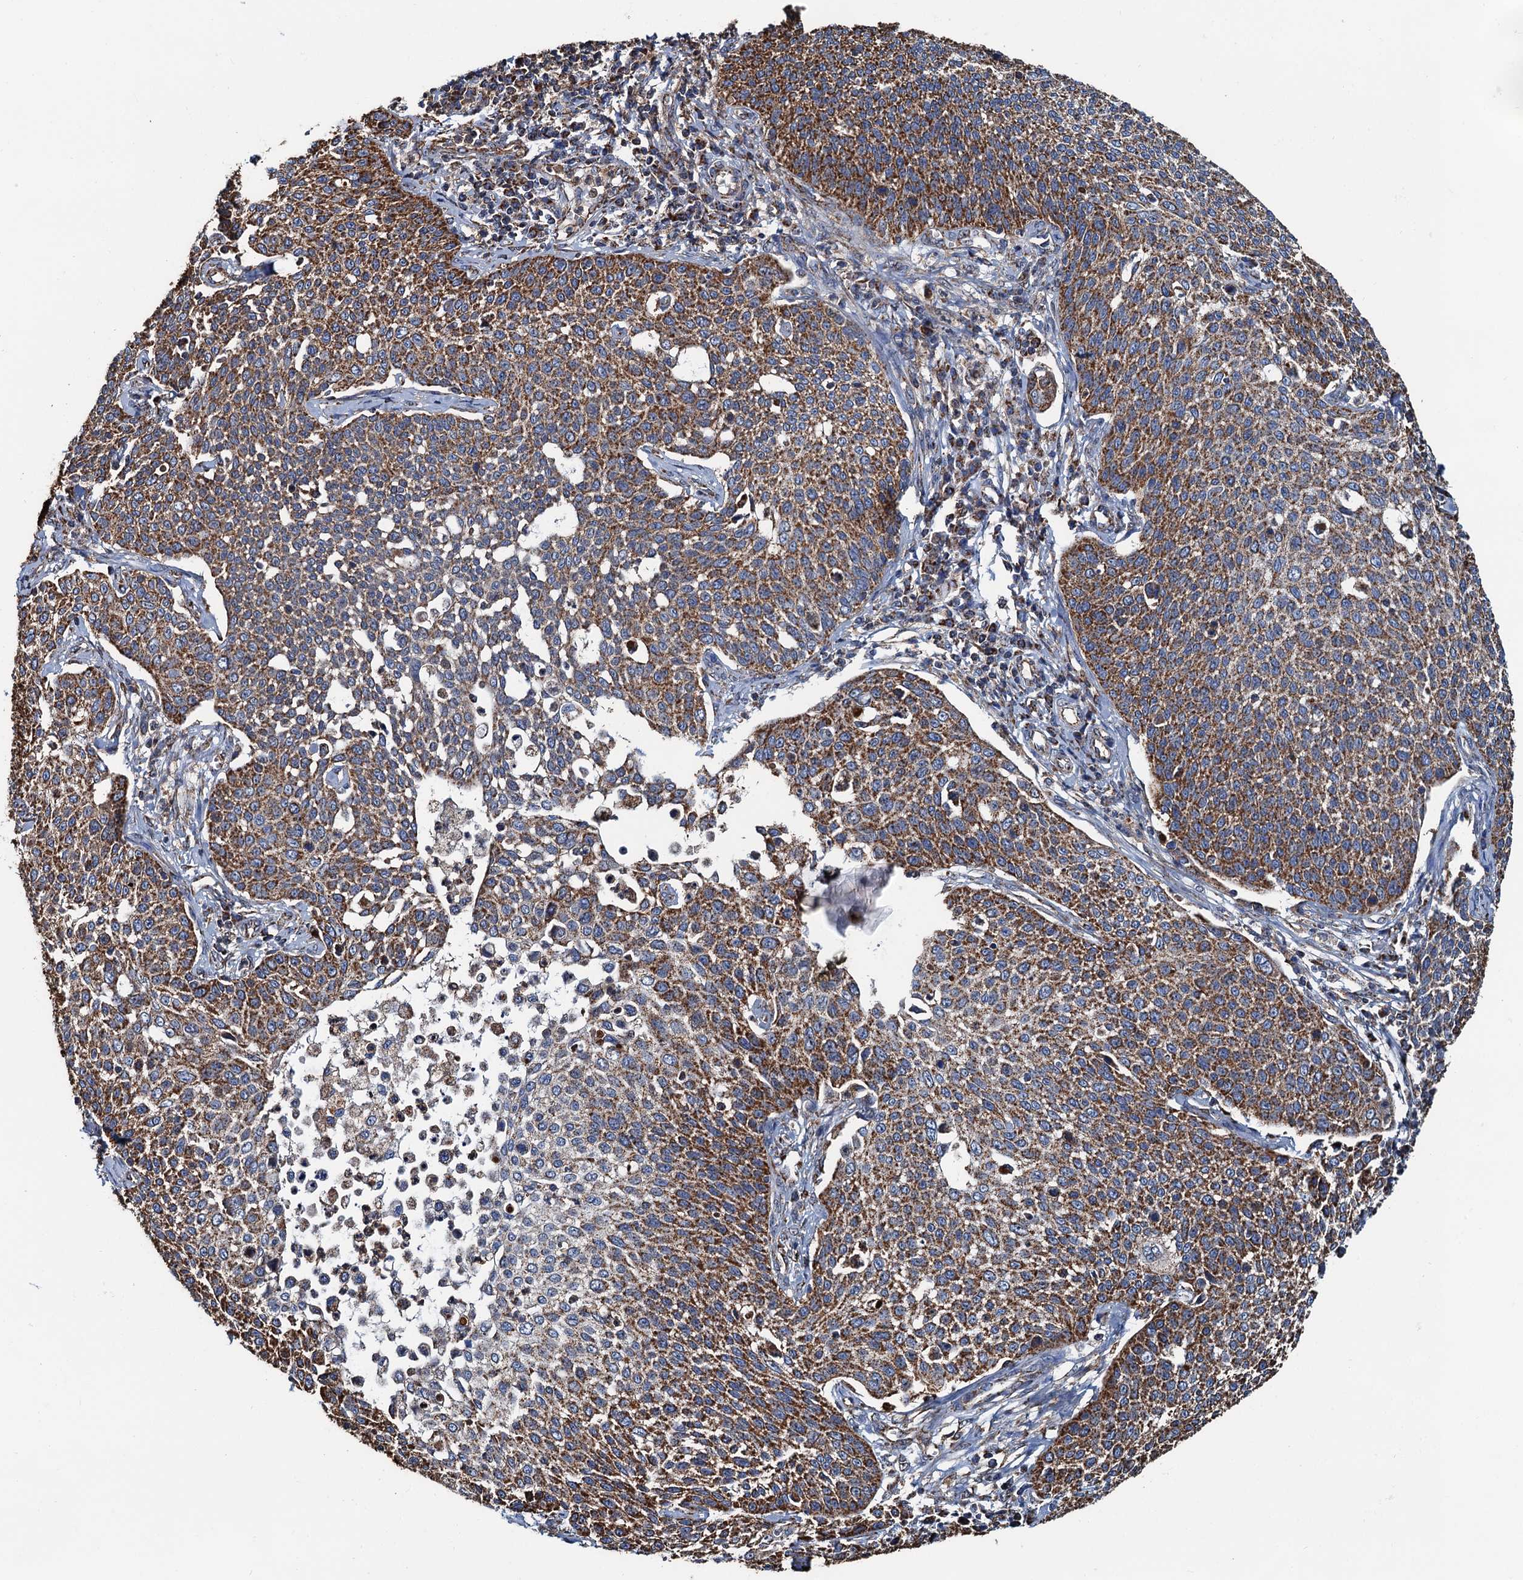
{"staining": {"intensity": "strong", "quantity": ">75%", "location": "cytoplasmic/membranous"}, "tissue": "cervical cancer", "cell_type": "Tumor cells", "image_type": "cancer", "snomed": [{"axis": "morphology", "description": "Squamous cell carcinoma, NOS"}, {"axis": "topography", "description": "Cervix"}], "caption": "Strong cytoplasmic/membranous protein staining is appreciated in about >75% of tumor cells in squamous cell carcinoma (cervical).", "gene": "AAGAB", "patient": {"sex": "female", "age": 34}}